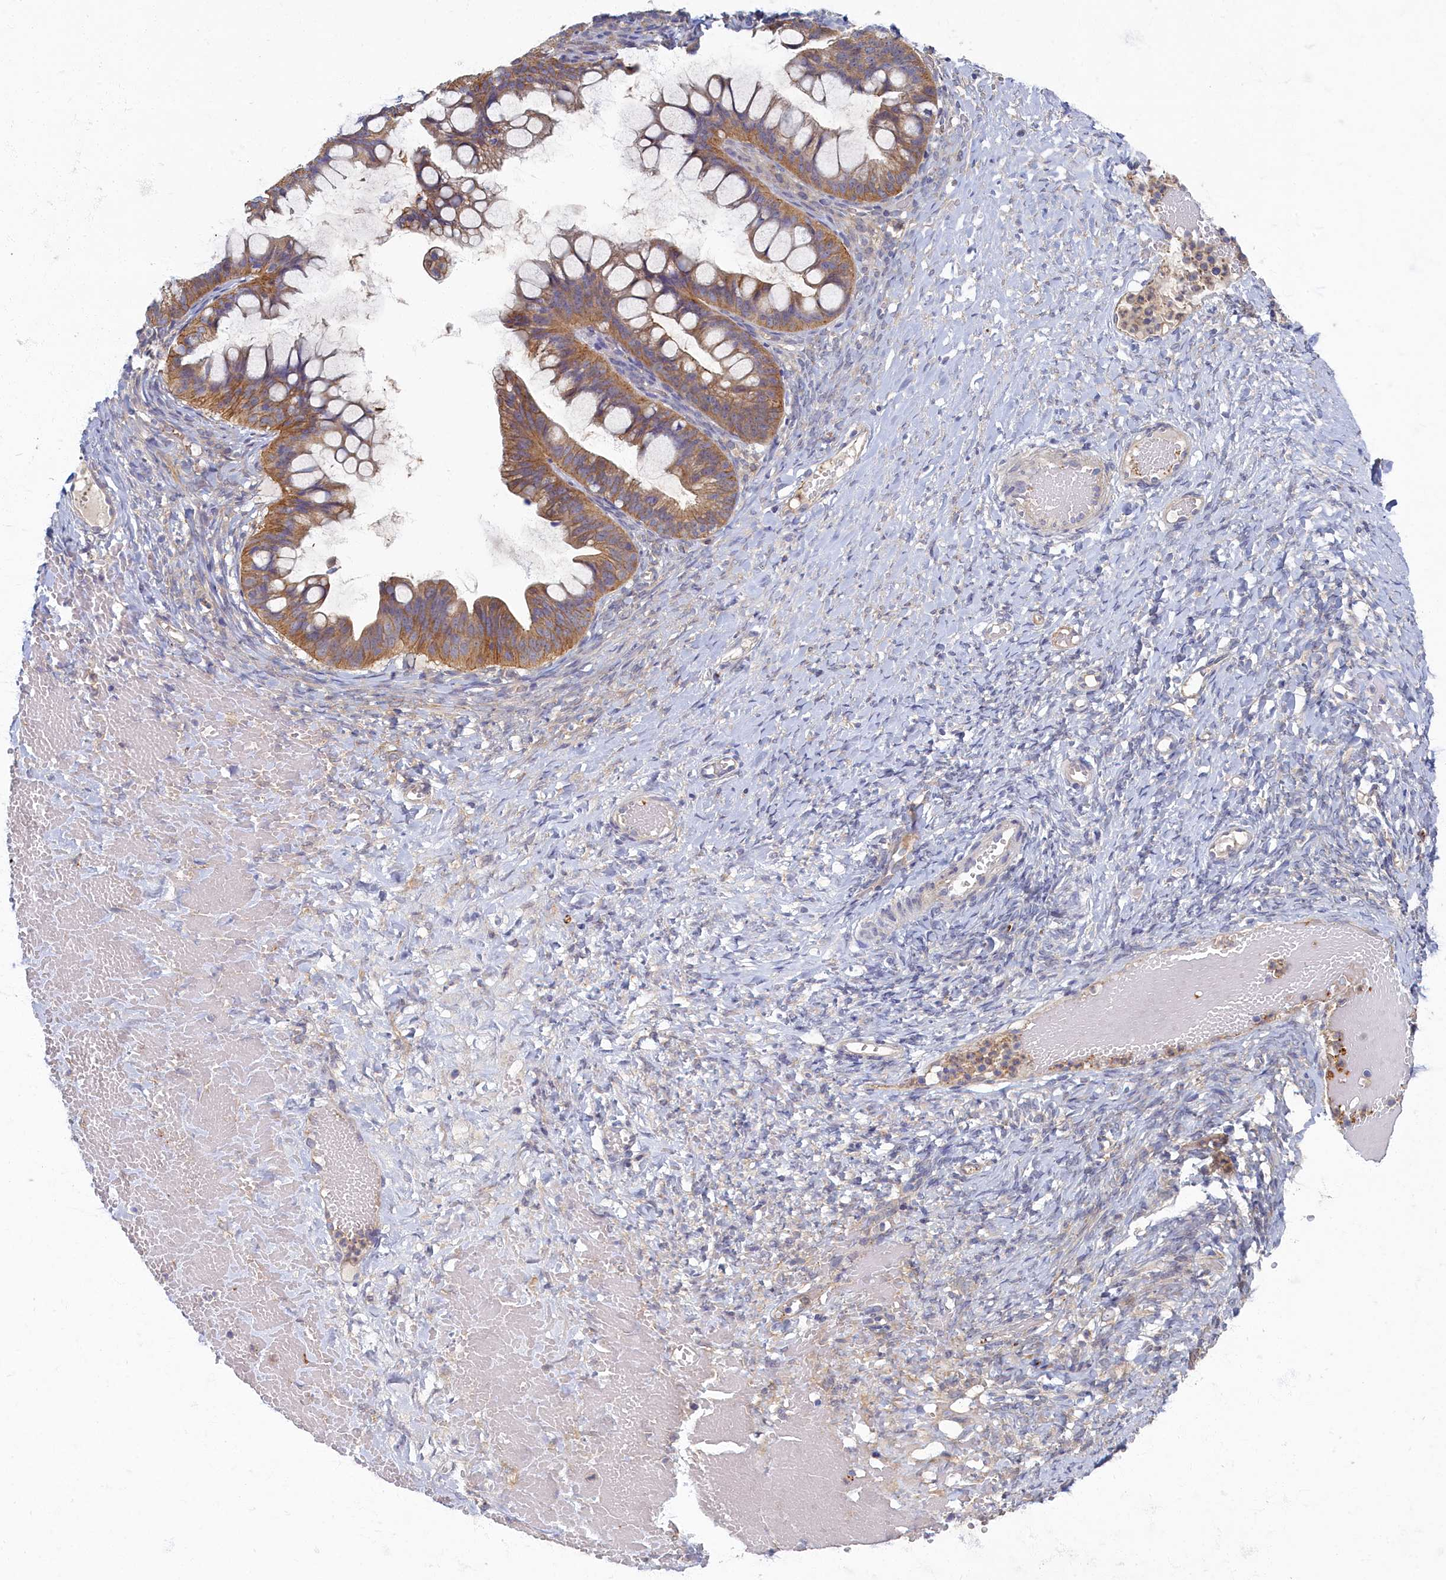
{"staining": {"intensity": "moderate", "quantity": ">75%", "location": "cytoplasmic/membranous"}, "tissue": "ovarian cancer", "cell_type": "Tumor cells", "image_type": "cancer", "snomed": [{"axis": "morphology", "description": "Cystadenocarcinoma, mucinous, NOS"}, {"axis": "topography", "description": "Ovary"}], "caption": "This is a photomicrograph of immunohistochemistry staining of ovarian cancer (mucinous cystadenocarcinoma), which shows moderate positivity in the cytoplasmic/membranous of tumor cells.", "gene": "PSMG2", "patient": {"sex": "female", "age": 73}}